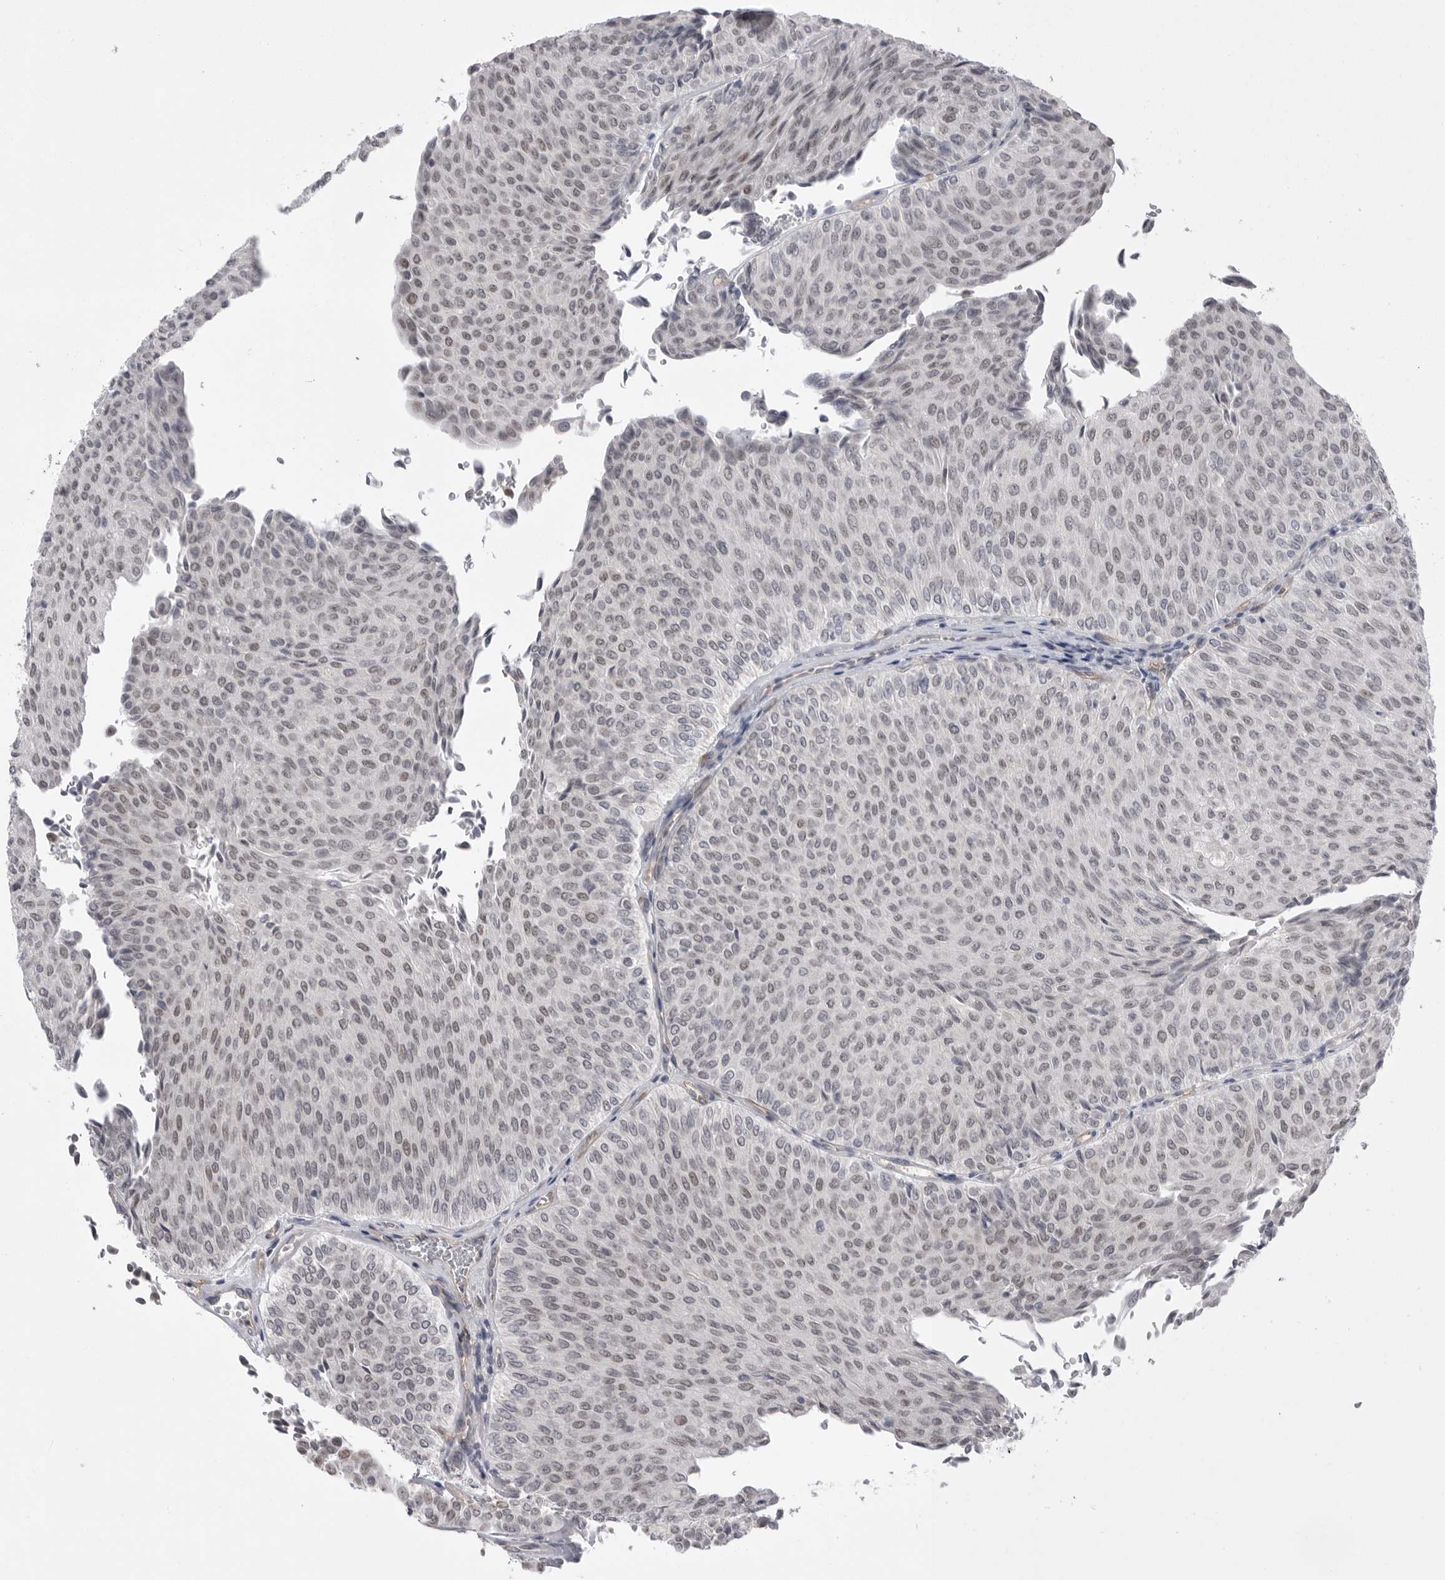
{"staining": {"intensity": "weak", "quantity": ">75%", "location": "nuclear"}, "tissue": "urothelial cancer", "cell_type": "Tumor cells", "image_type": "cancer", "snomed": [{"axis": "morphology", "description": "Urothelial carcinoma, Low grade"}, {"axis": "topography", "description": "Urinary bladder"}], "caption": "Human urothelial carcinoma (low-grade) stained with a brown dye displays weak nuclear positive expression in about >75% of tumor cells.", "gene": "ZBTB7B", "patient": {"sex": "male", "age": 78}}